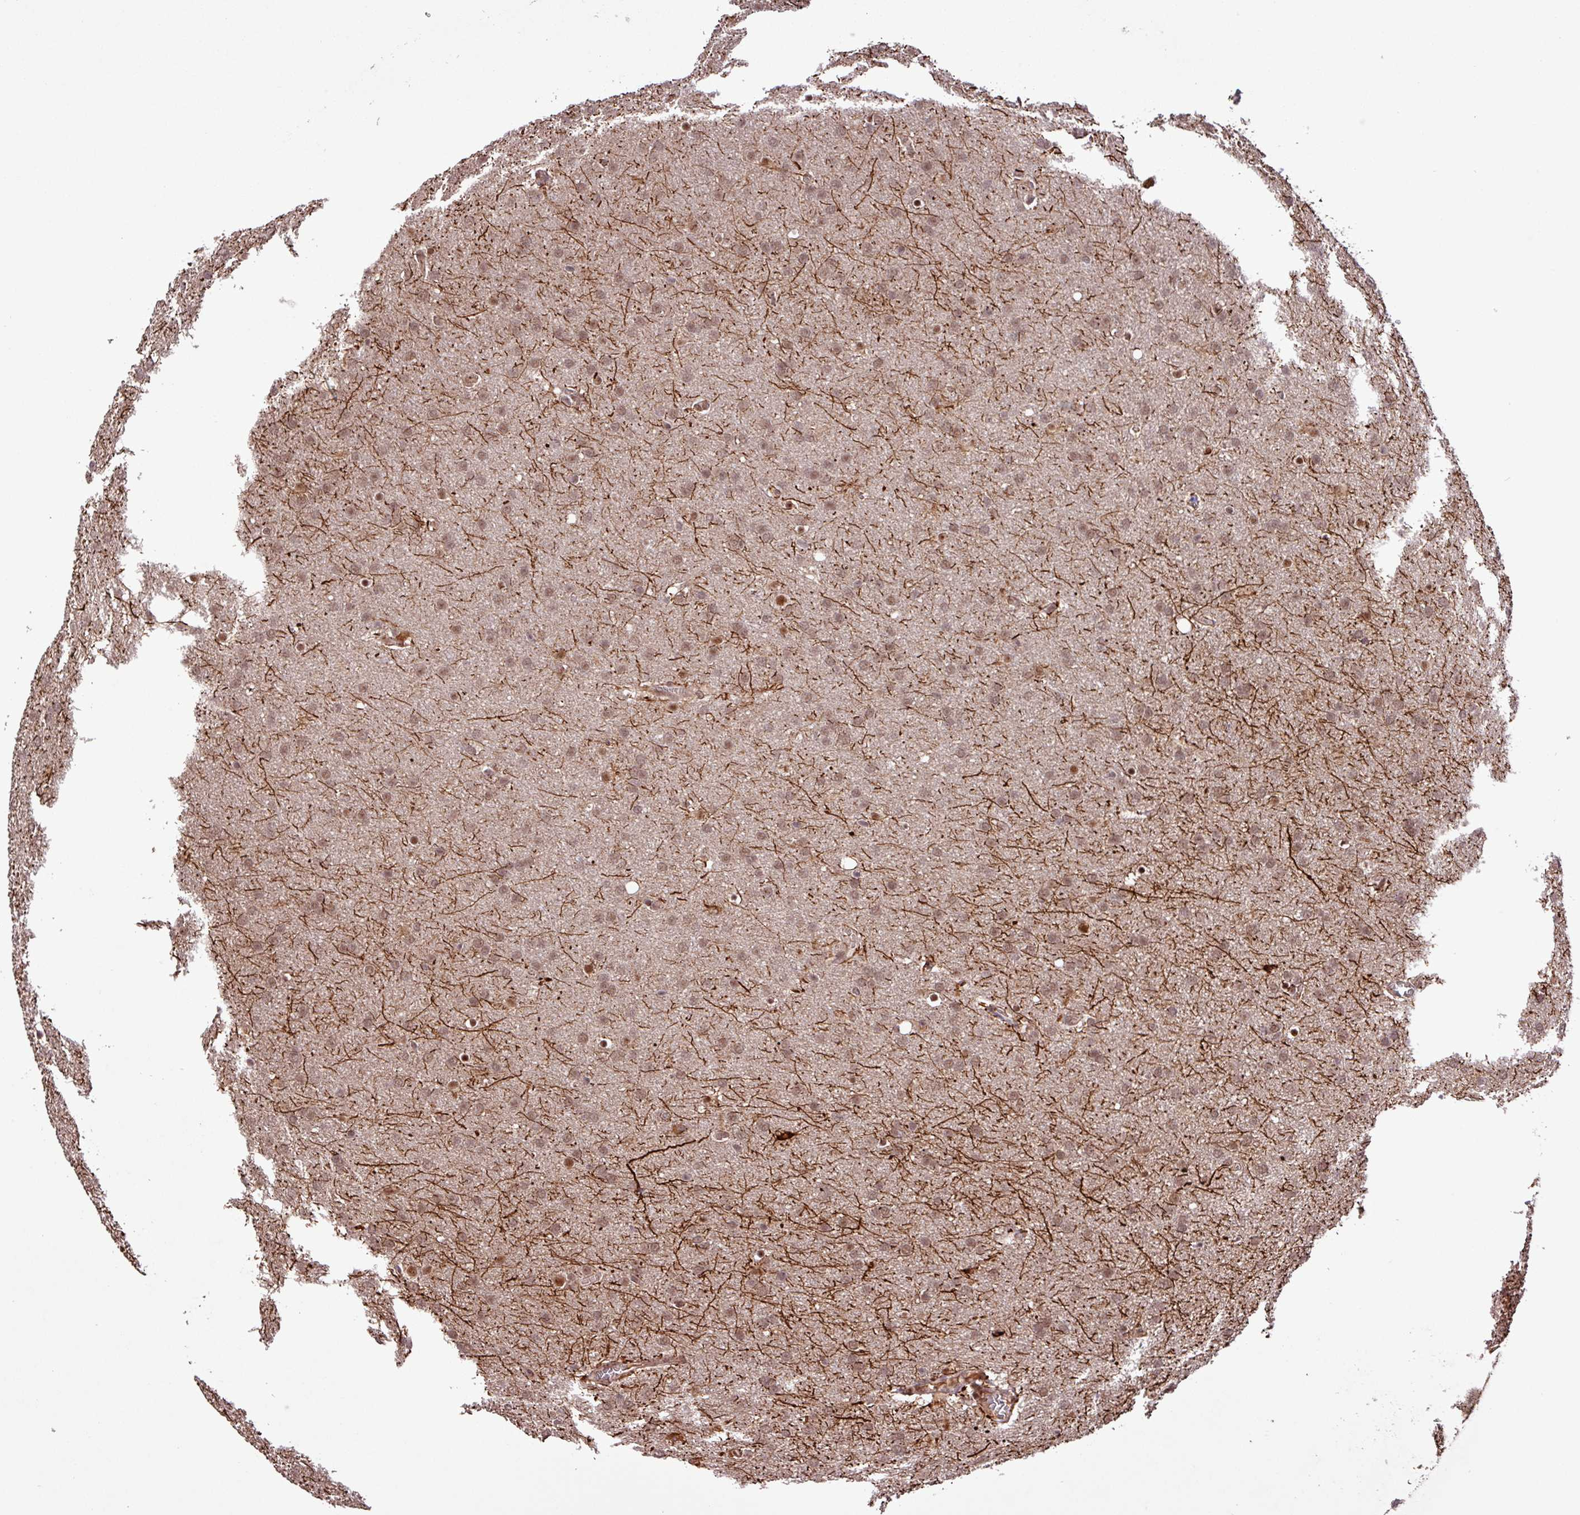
{"staining": {"intensity": "moderate", "quantity": ">75%", "location": "nuclear"}, "tissue": "glioma", "cell_type": "Tumor cells", "image_type": "cancer", "snomed": [{"axis": "morphology", "description": "Glioma, malignant, Low grade"}, {"axis": "topography", "description": "Brain"}], "caption": "Malignant glioma (low-grade) was stained to show a protein in brown. There is medium levels of moderate nuclear staining in approximately >75% of tumor cells. The staining was performed using DAB, with brown indicating positive protein expression. Nuclei are stained blue with hematoxylin.", "gene": "SLC22A24", "patient": {"sex": "female", "age": 32}}